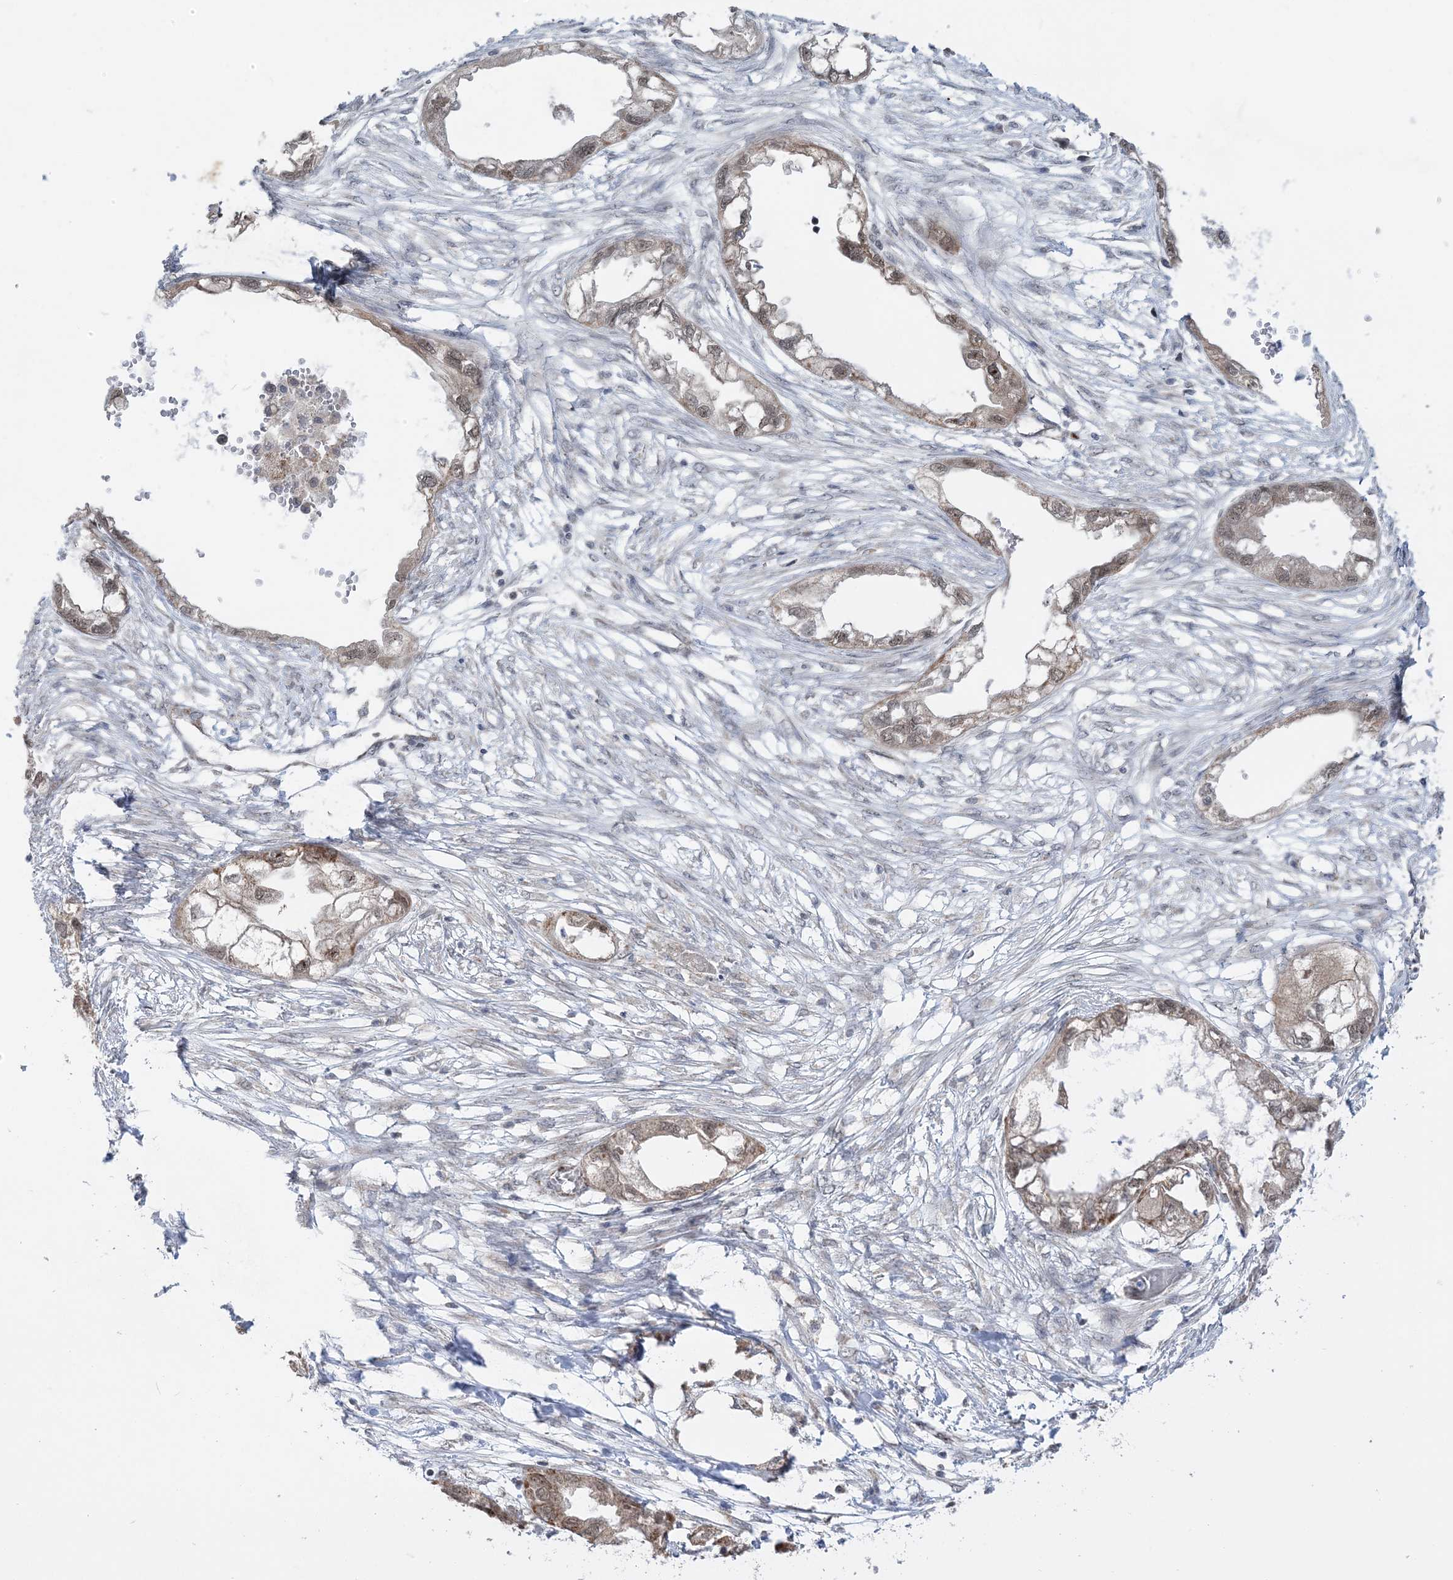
{"staining": {"intensity": "weak", "quantity": ">75%", "location": "cytoplasmic/membranous,nuclear"}, "tissue": "endometrial cancer", "cell_type": "Tumor cells", "image_type": "cancer", "snomed": [{"axis": "morphology", "description": "Adenocarcinoma, NOS"}, {"axis": "morphology", "description": "Adenocarcinoma, metastatic, NOS"}, {"axis": "topography", "description": "Adipose tissue"}, {"axis": "topography", "description": "Endometrium"}], "caption": "Immunohistochemical staining of endometrial cancer displays low levels of weak cytoplasmic/membranous and nuclear staining in about >75% of tumor cells. The protein of interest is shown in brown color, while the nuclei are stained blue.", "gene": "GRSF1", "patient": {"sex": "female", "age": 67}}